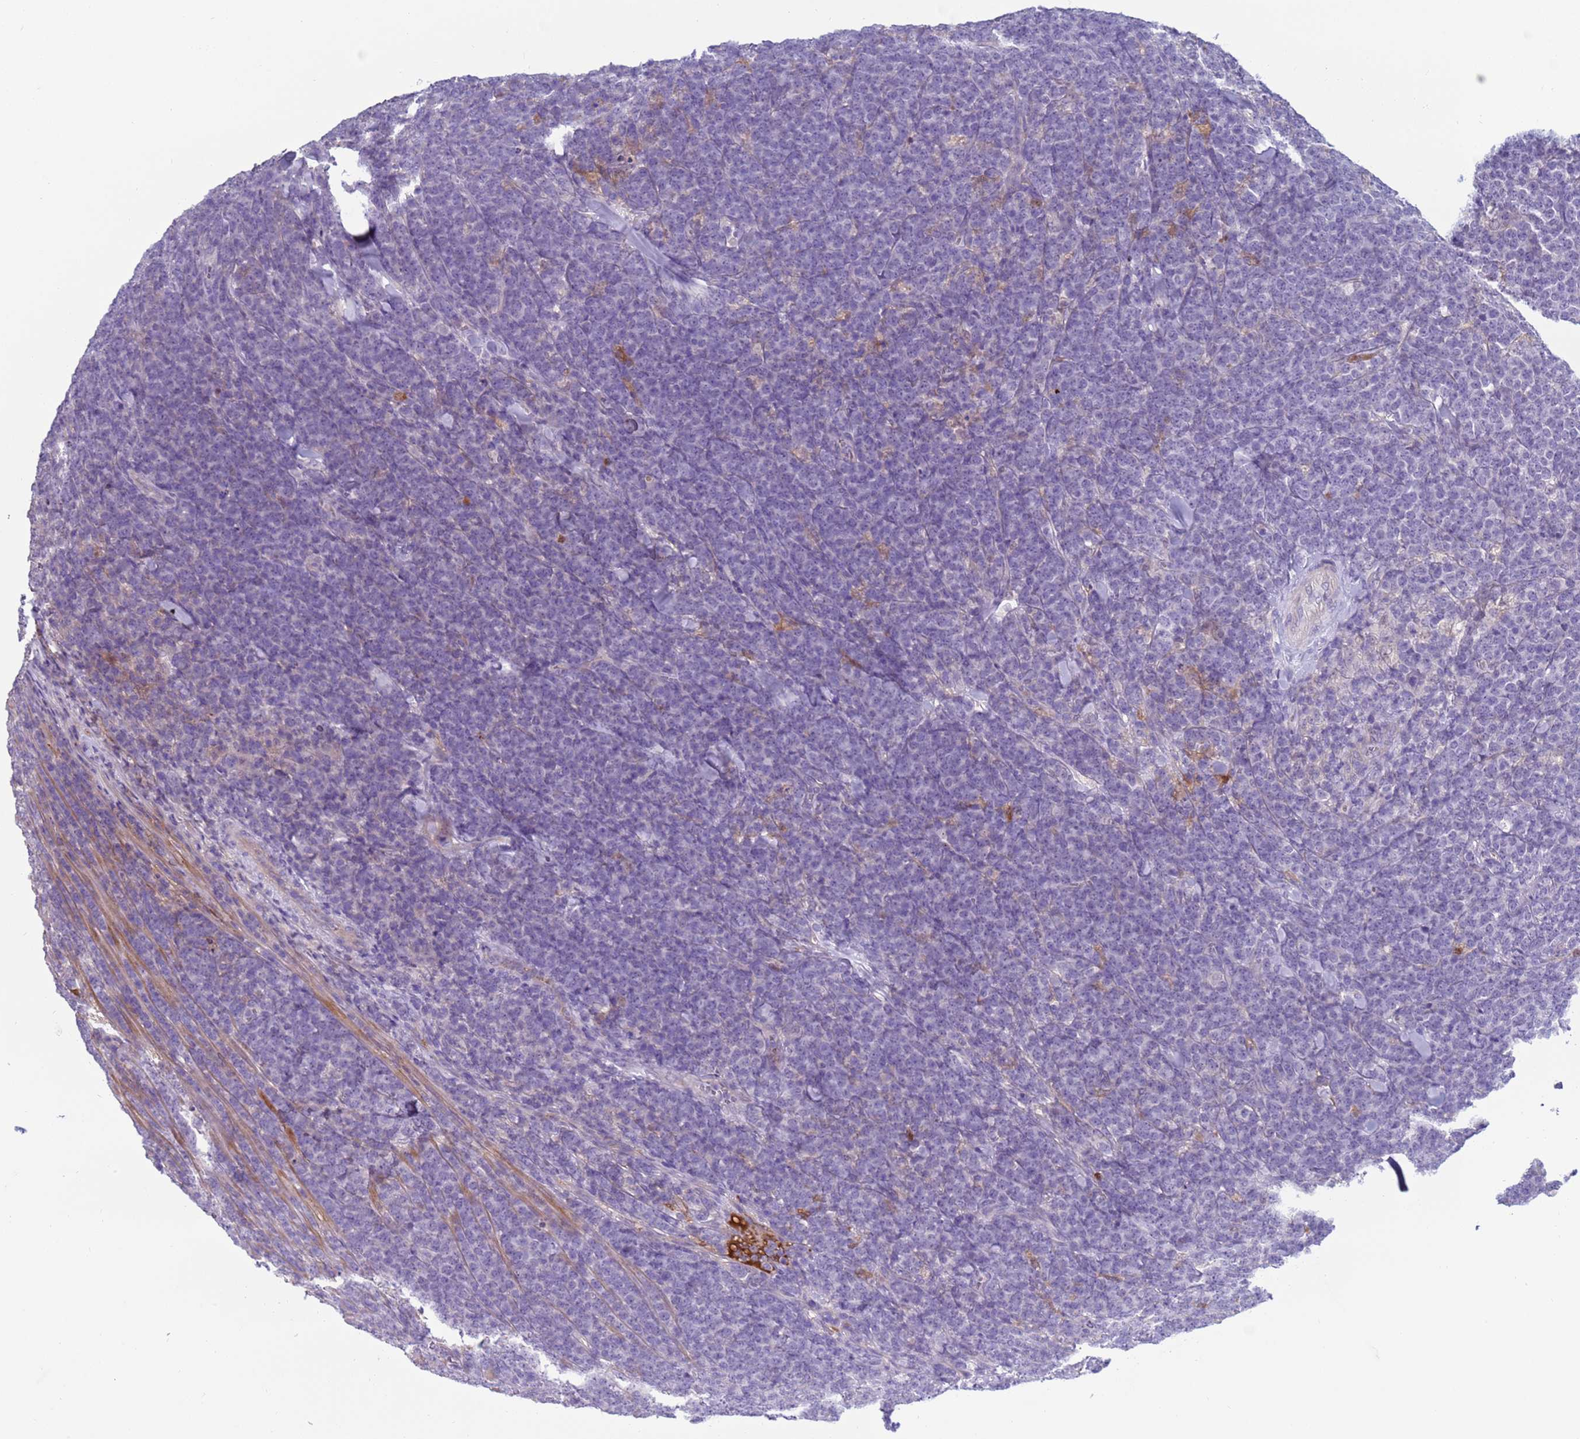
{"staining": {"intensity": "negative", "quantity": "none", "location": "none"}, "tissue": "lymphoma", "cell_type": "Tumor cells", "image_type": "cancer", "snomed": [{"axis": "morphology", "description": "Malignant lymphoma, non-Hodgkin's type, High grade"}, {"axis": "topography", "description": "Small intestine"}], "caption": "Tumor cells are negative for protein expression in human high-grade malignant lymphoma, non-Hodgkin's type. (DAB immunohistochemistry visualized using brightfield microscopy, high magnification).", "gene": "TRIM51", "patient": {"sex": "male", "age": 8}}